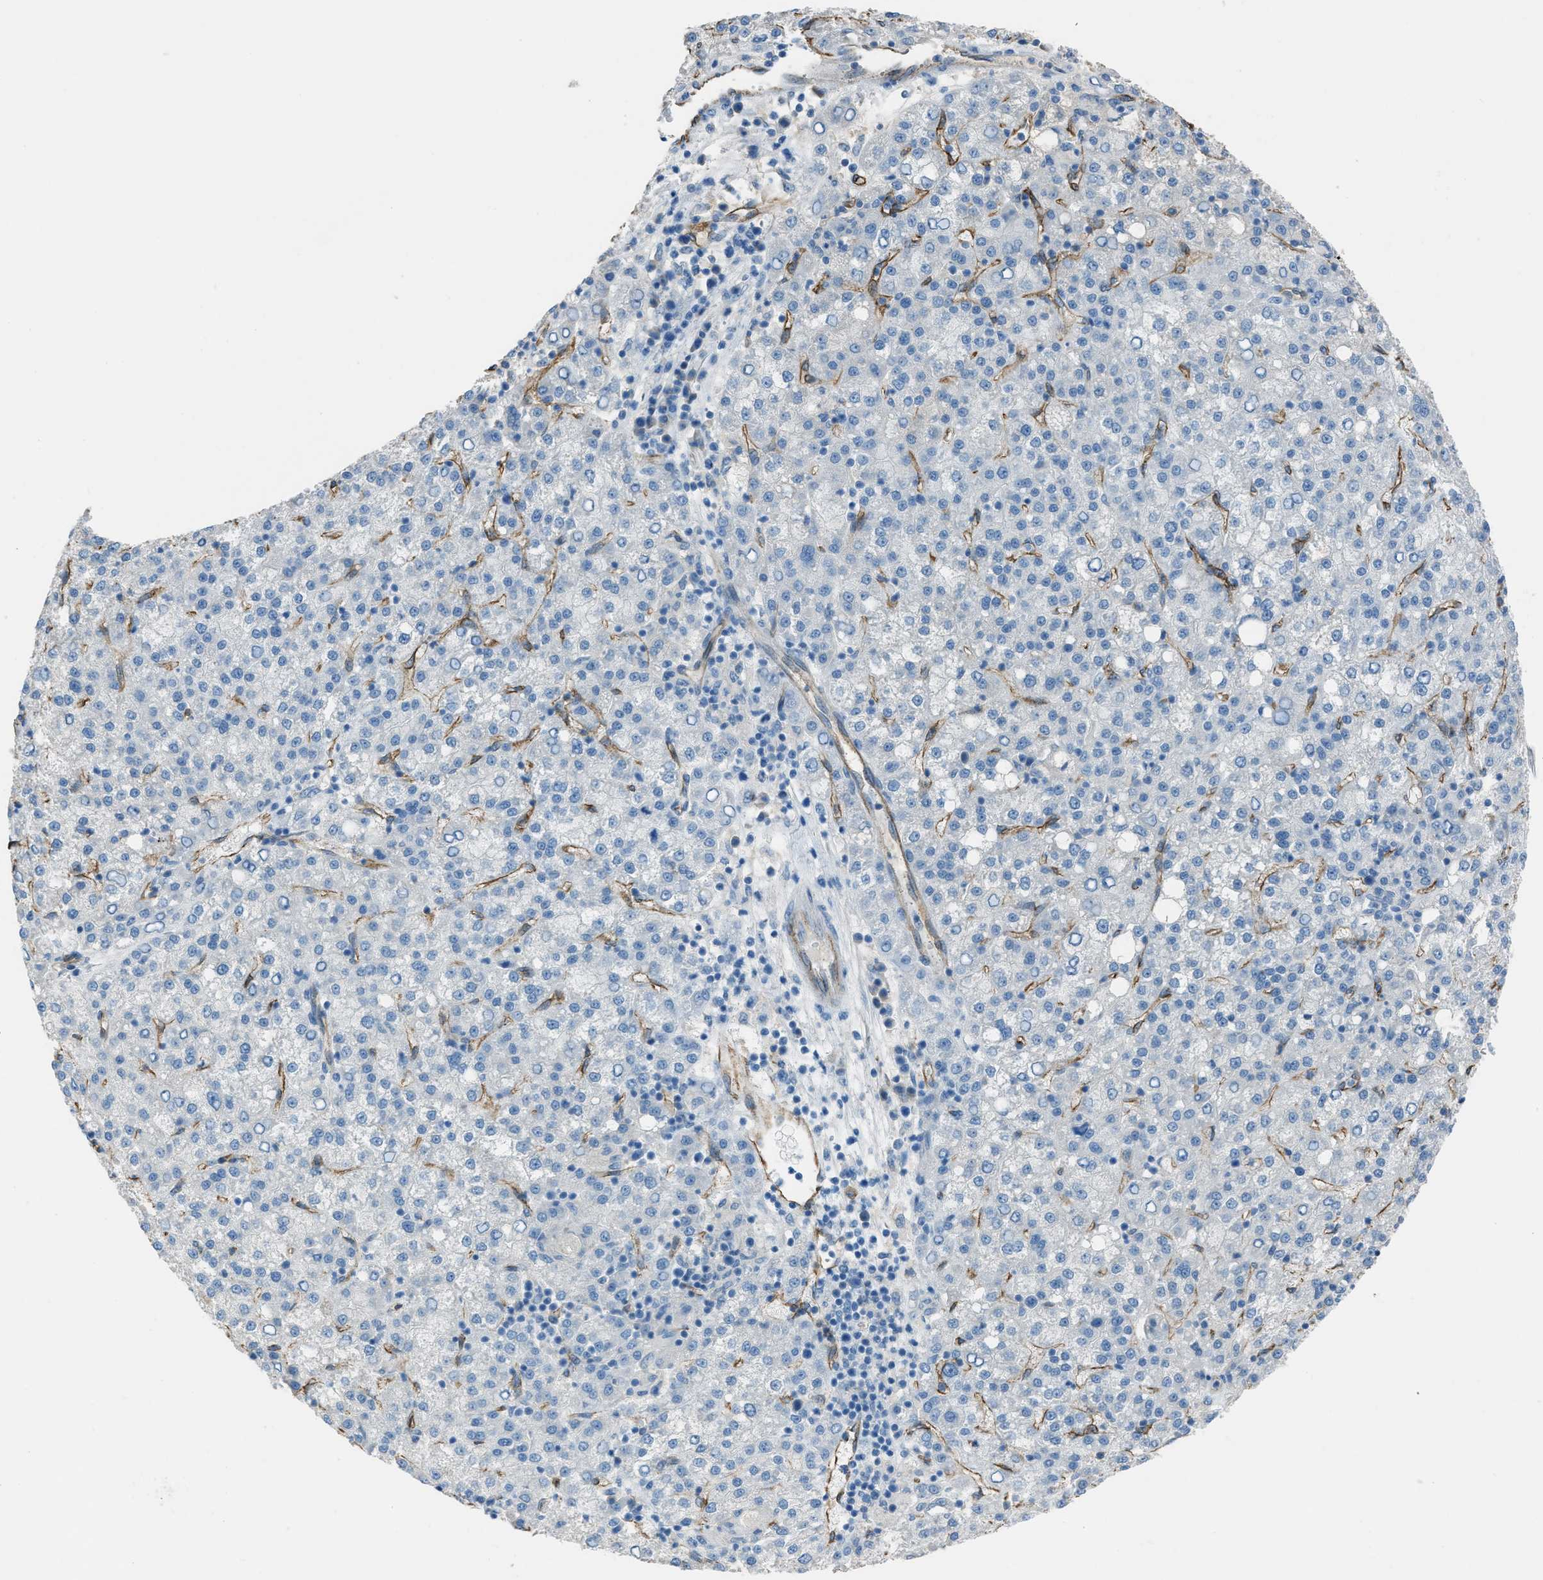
{"staining": {"intensity": "negative", "quantity": "none", "location": "none"}, "tissue": "liver cancer", "cell_type": "Tumor cells", "image_type": "cancer", "snomed": [{"axis": "morphology", "description": "Carcinoma, Hepatocellular, NOS"}, {"axis": "topography", "description": "Liver"}], "caption": "Immunohistochemistry (IHC) photomicrograph of human liver hepatocellular carcinoma stained for a protein (brown), which shows no expression in tumor cells. Brightfield microscopy of immunohistochemistry (IHC) stained with DAB (3,3'-diaminobenzidine) (brown) and hematoxylin (blue), captured at high magnification.", "gene": "SLC22A15", "patient": {"sex": "female", "age": 58}}